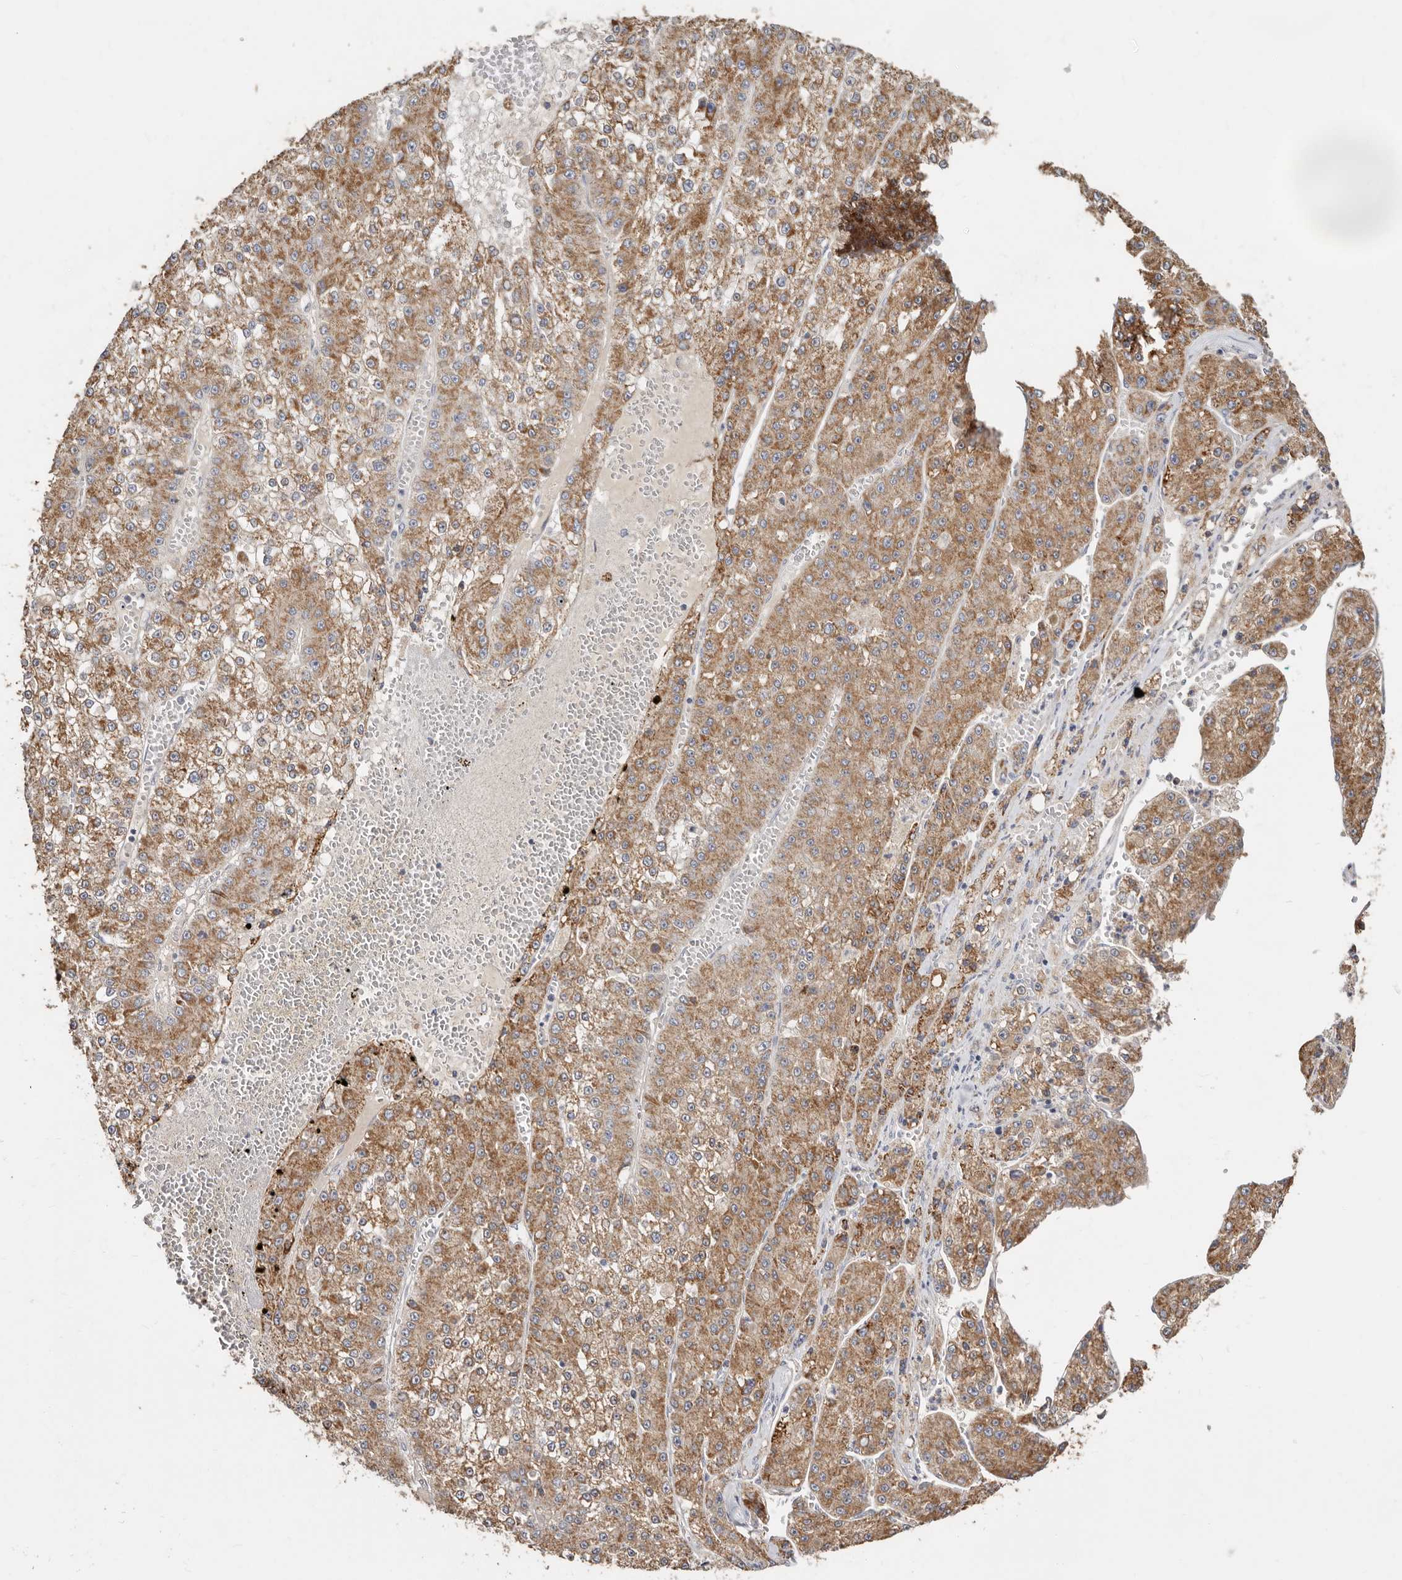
{"staining": {"intensity": "moderate", "quantity": ">75%", "location": "cytoplasmic/membranous"}, "tissue": "liver cancer", "cell_type": "Tumor cells", "image_type": "cancer", "snomed": [{"axis": "morphology", "description": "Carcinoma, Hepatocellular, NOS"}, {"axis": "topography", "description": "Liver"}], "caption": "Immunohistochemistry staining of liver hepatocellular carcinoma, which reveals medium levels of moderate cytoplasmic/membranous positivity in about >75% of tumor cells indicating moderate cytoplasmic/membranous protein positivity. The staining was performed using DAB (brown) for protein detection and nuclei were counterstained in hematoxylin (blue).", "gene": "BAIAP2L1", "patient": {"sex": "female", "age": 73}}